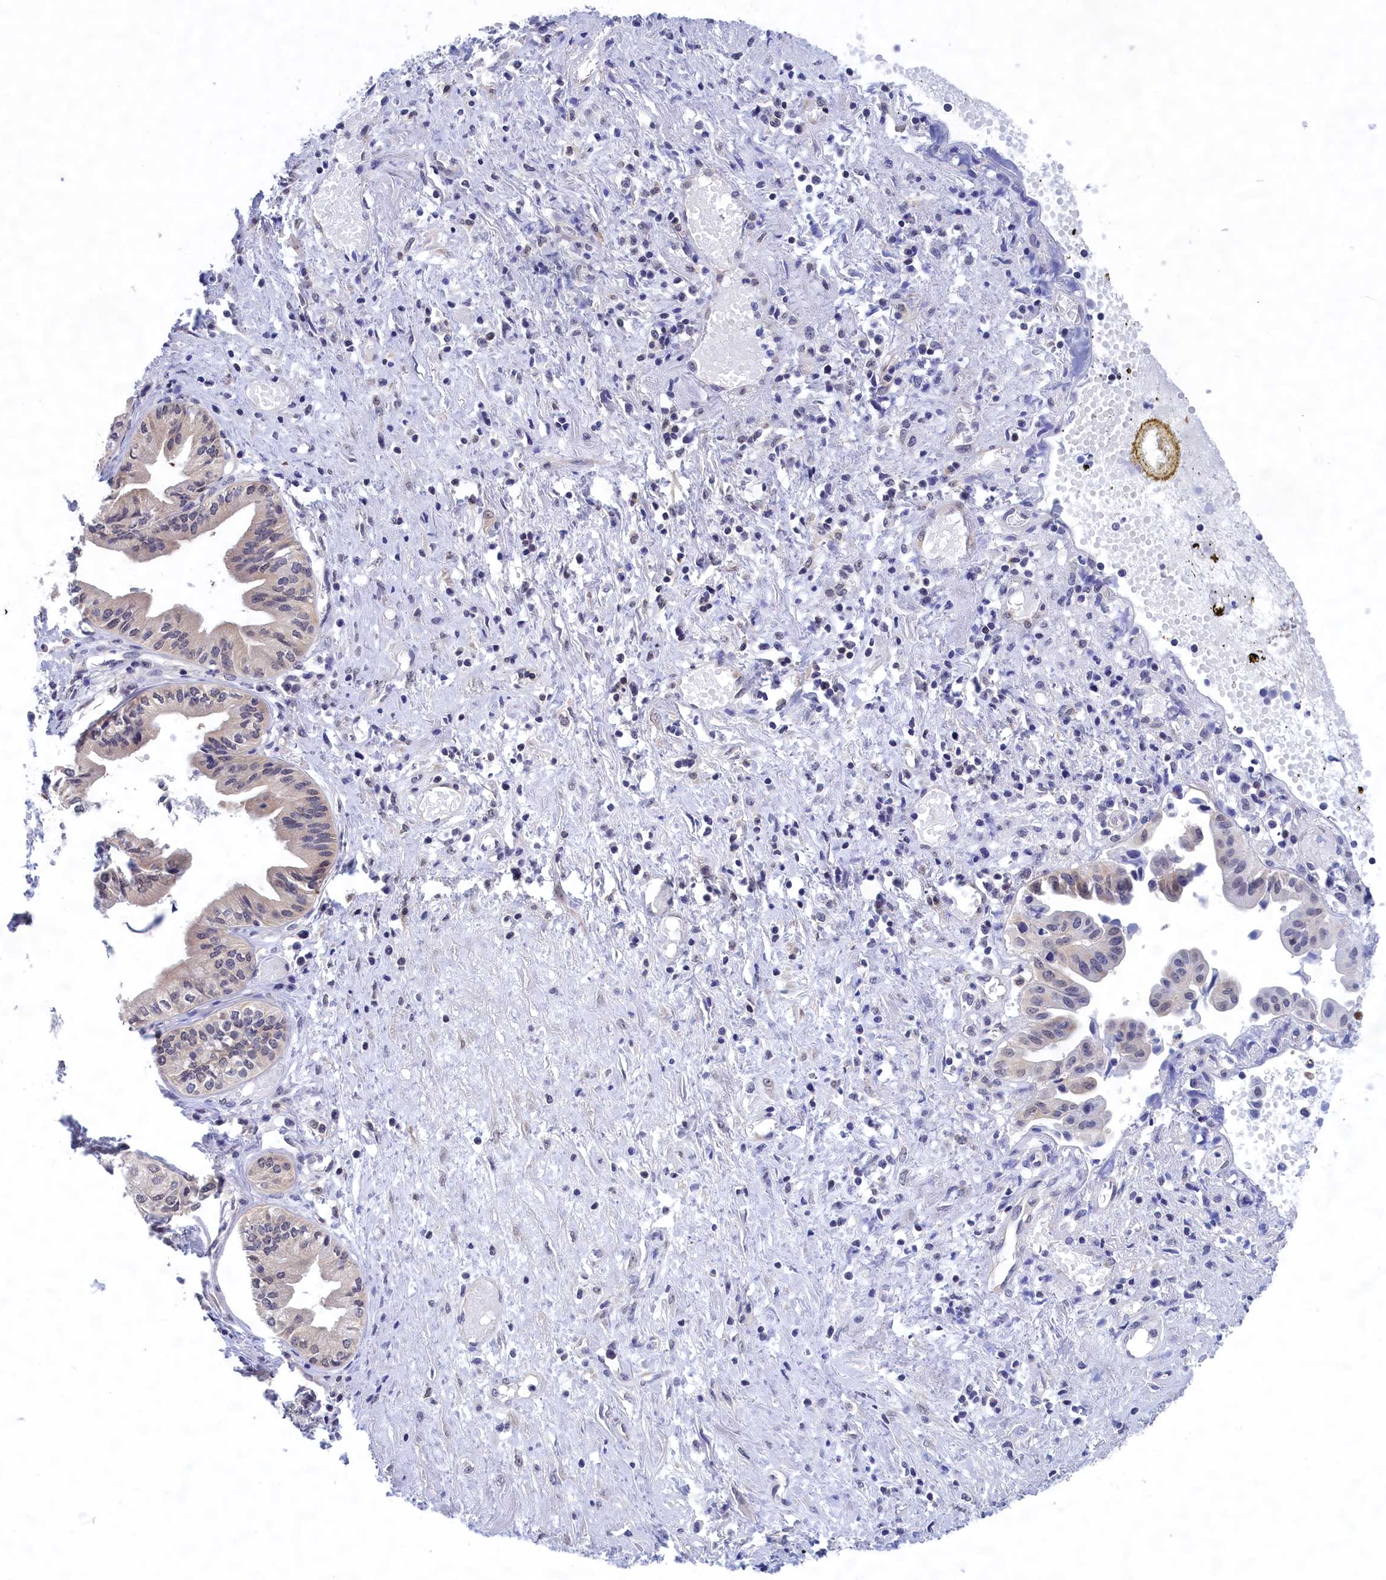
{"staining": {"intensity": "negative", "quantity": "none", "location": "none"}, "tissue": "pancreatic cancer", "cell_type": "Tumor cells", "image_type": "cancer", "snomed": [{"axis": "morphology", "description": "Adenocarcinoma, NOS"}, {"axis": "topography", "description": "Pancreas"}], "caption": "A micrograph of human adenocarcinoma (pancreatic) is negative for staining in tumor cells.", "gene": "PGP", "patient": {"sex": "female", "age": 50}}